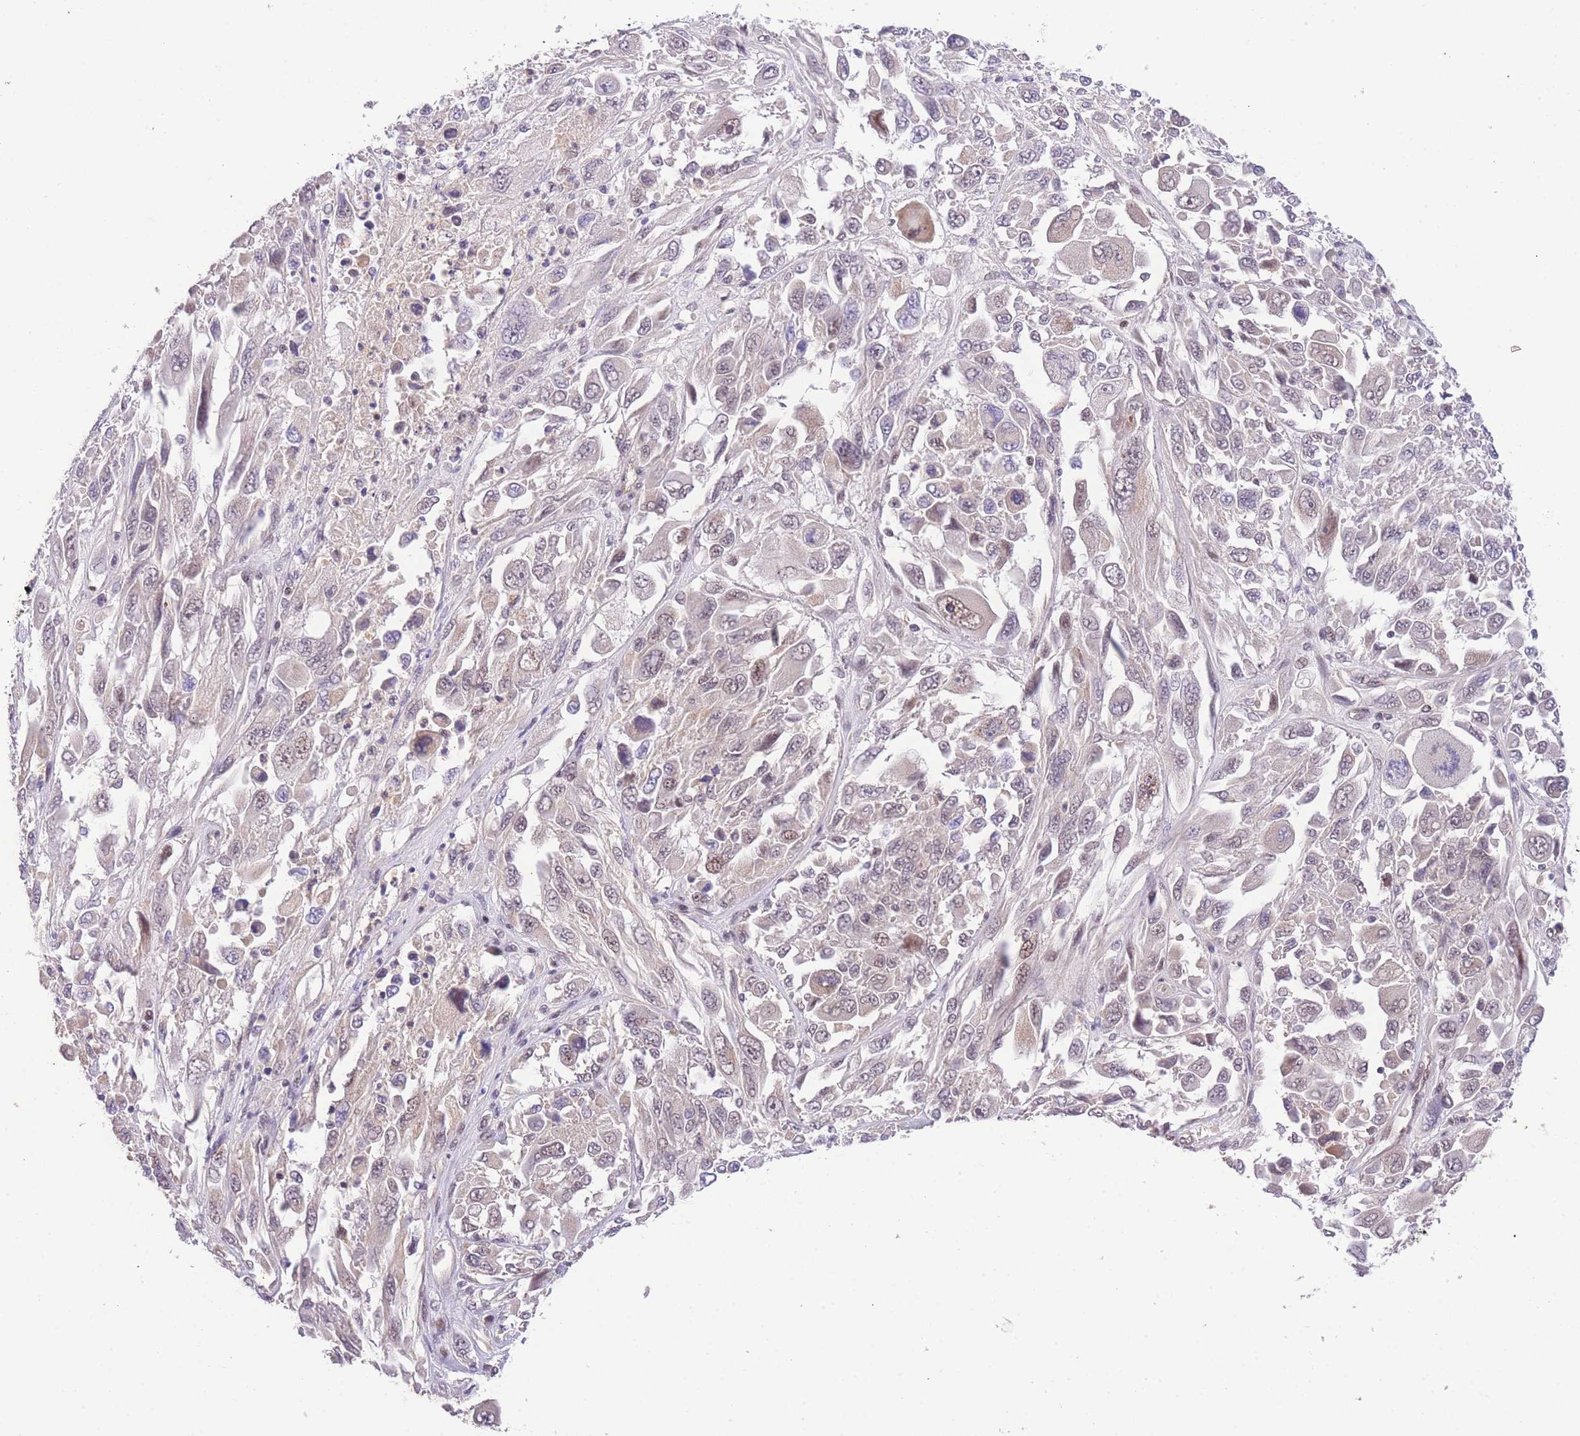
{"staining": {"intensity": "weak", "quantity": "<25%", "location": "nuclear"}, "tissue": "melanoma", "cell_type": "Tumor cells", "image_type": "cancer", "snomed": [{"axis": "morphology", "description": "Malignant melanoma, NOS"}, {"axis": "topography", "description": "Skin"}], "caption": "Tumor cells show no significant protein positivity in melanoma. (Stains: DAB (3,3'-diaminobenzidine) immunohistochemistry (IHC) with hematoxylin counter stain, Microscopy: brightfield microscopy at high magnification).", "gene": "SLC35F2", "patient": {"sex": "female", "age": 91}}